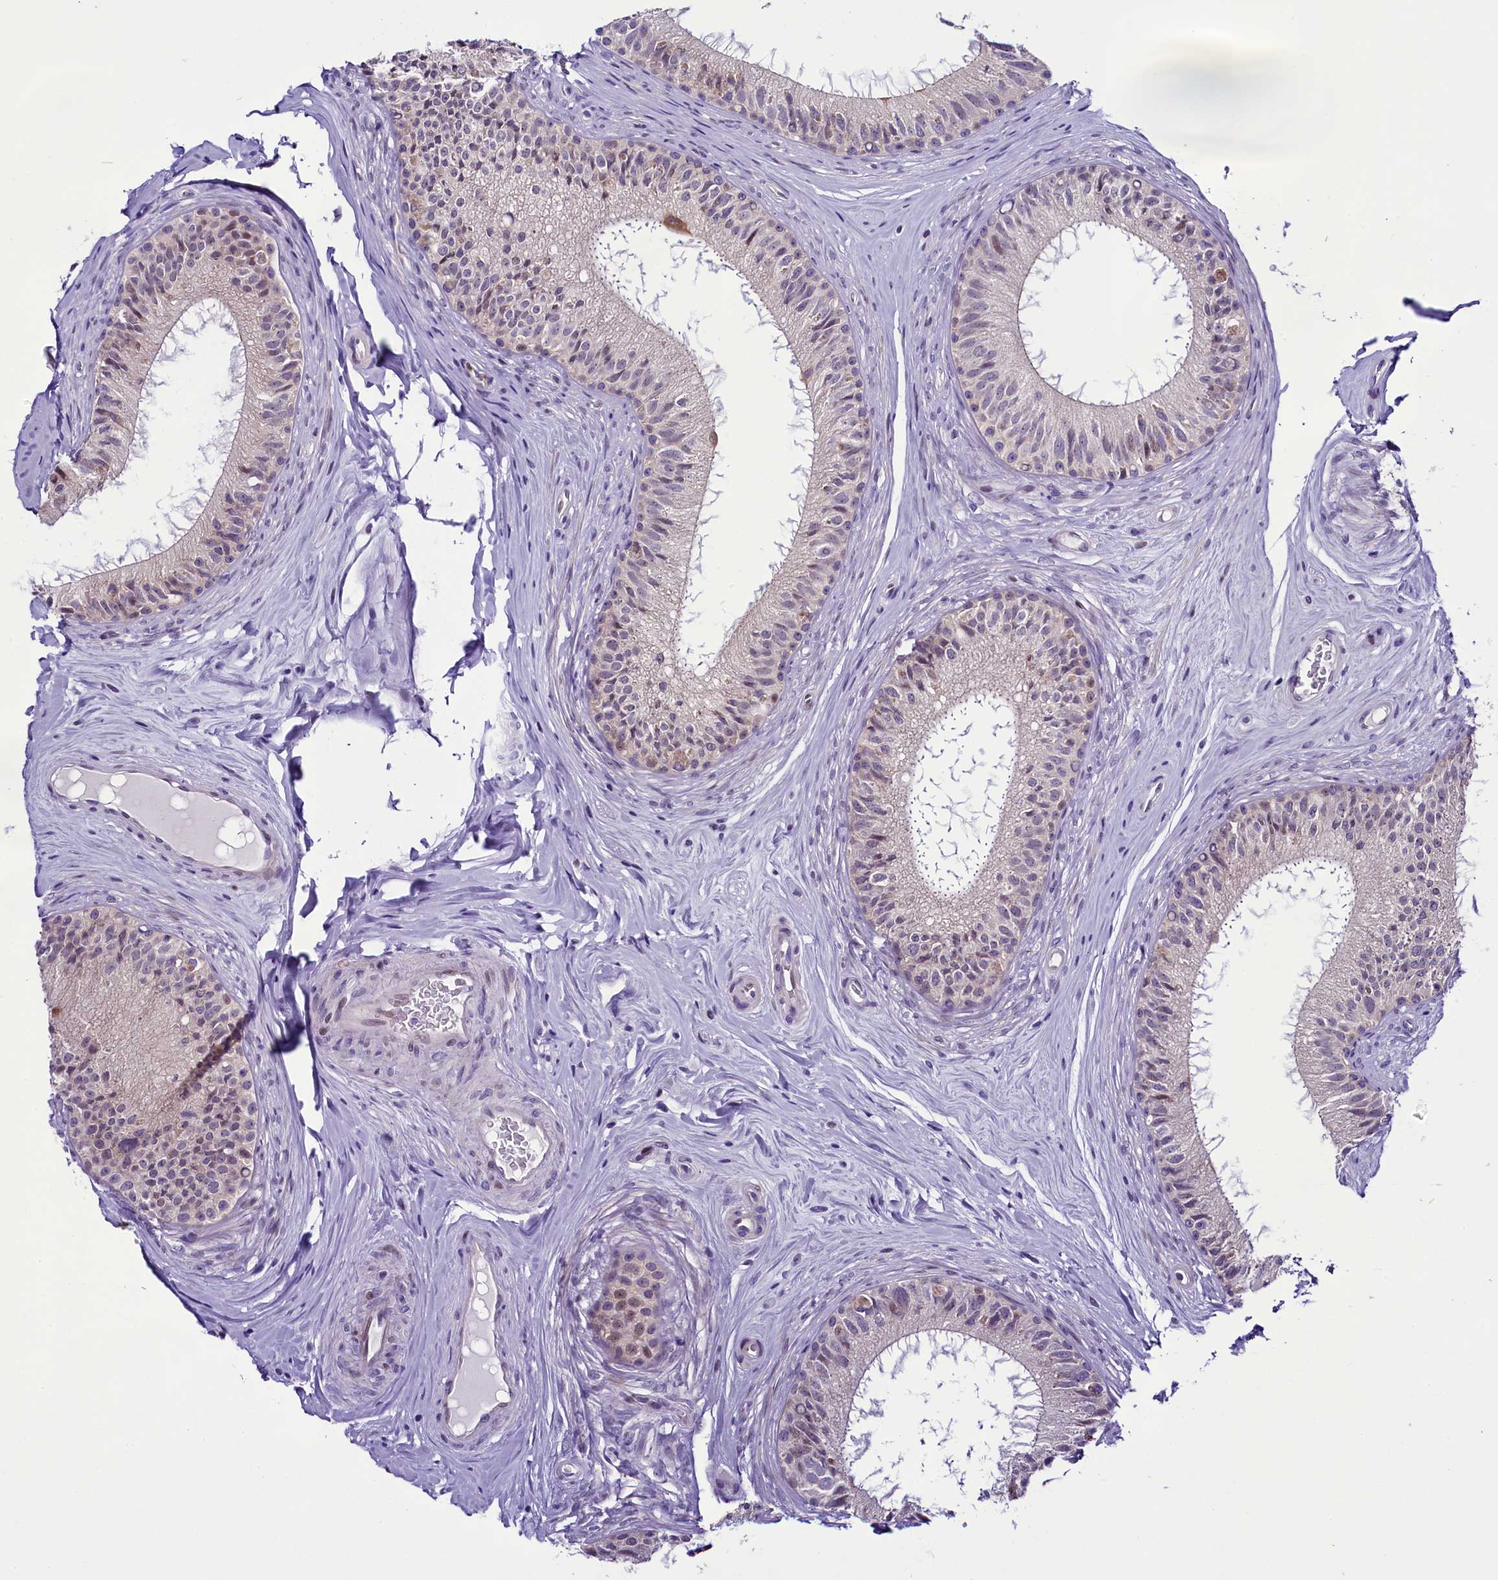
{"staining": {"intensity": "weak", "quantity": "<25%", "location": "nuclear"}, "tissue": "epididymis", "cell_type": "Glandular cells", "image_type": "normal", "snomed": [{"axis": "morphology", "description": "Normal tissue, NOS"}, {"axis": "topography", "description": "Epididymis"}], "caption": "Immunohistochemical staining of benign human epididymis demonstrates no significant expression in glandular cells.", "gene": "CCDC106", "patient": {"sex": "male", "age": 33}}